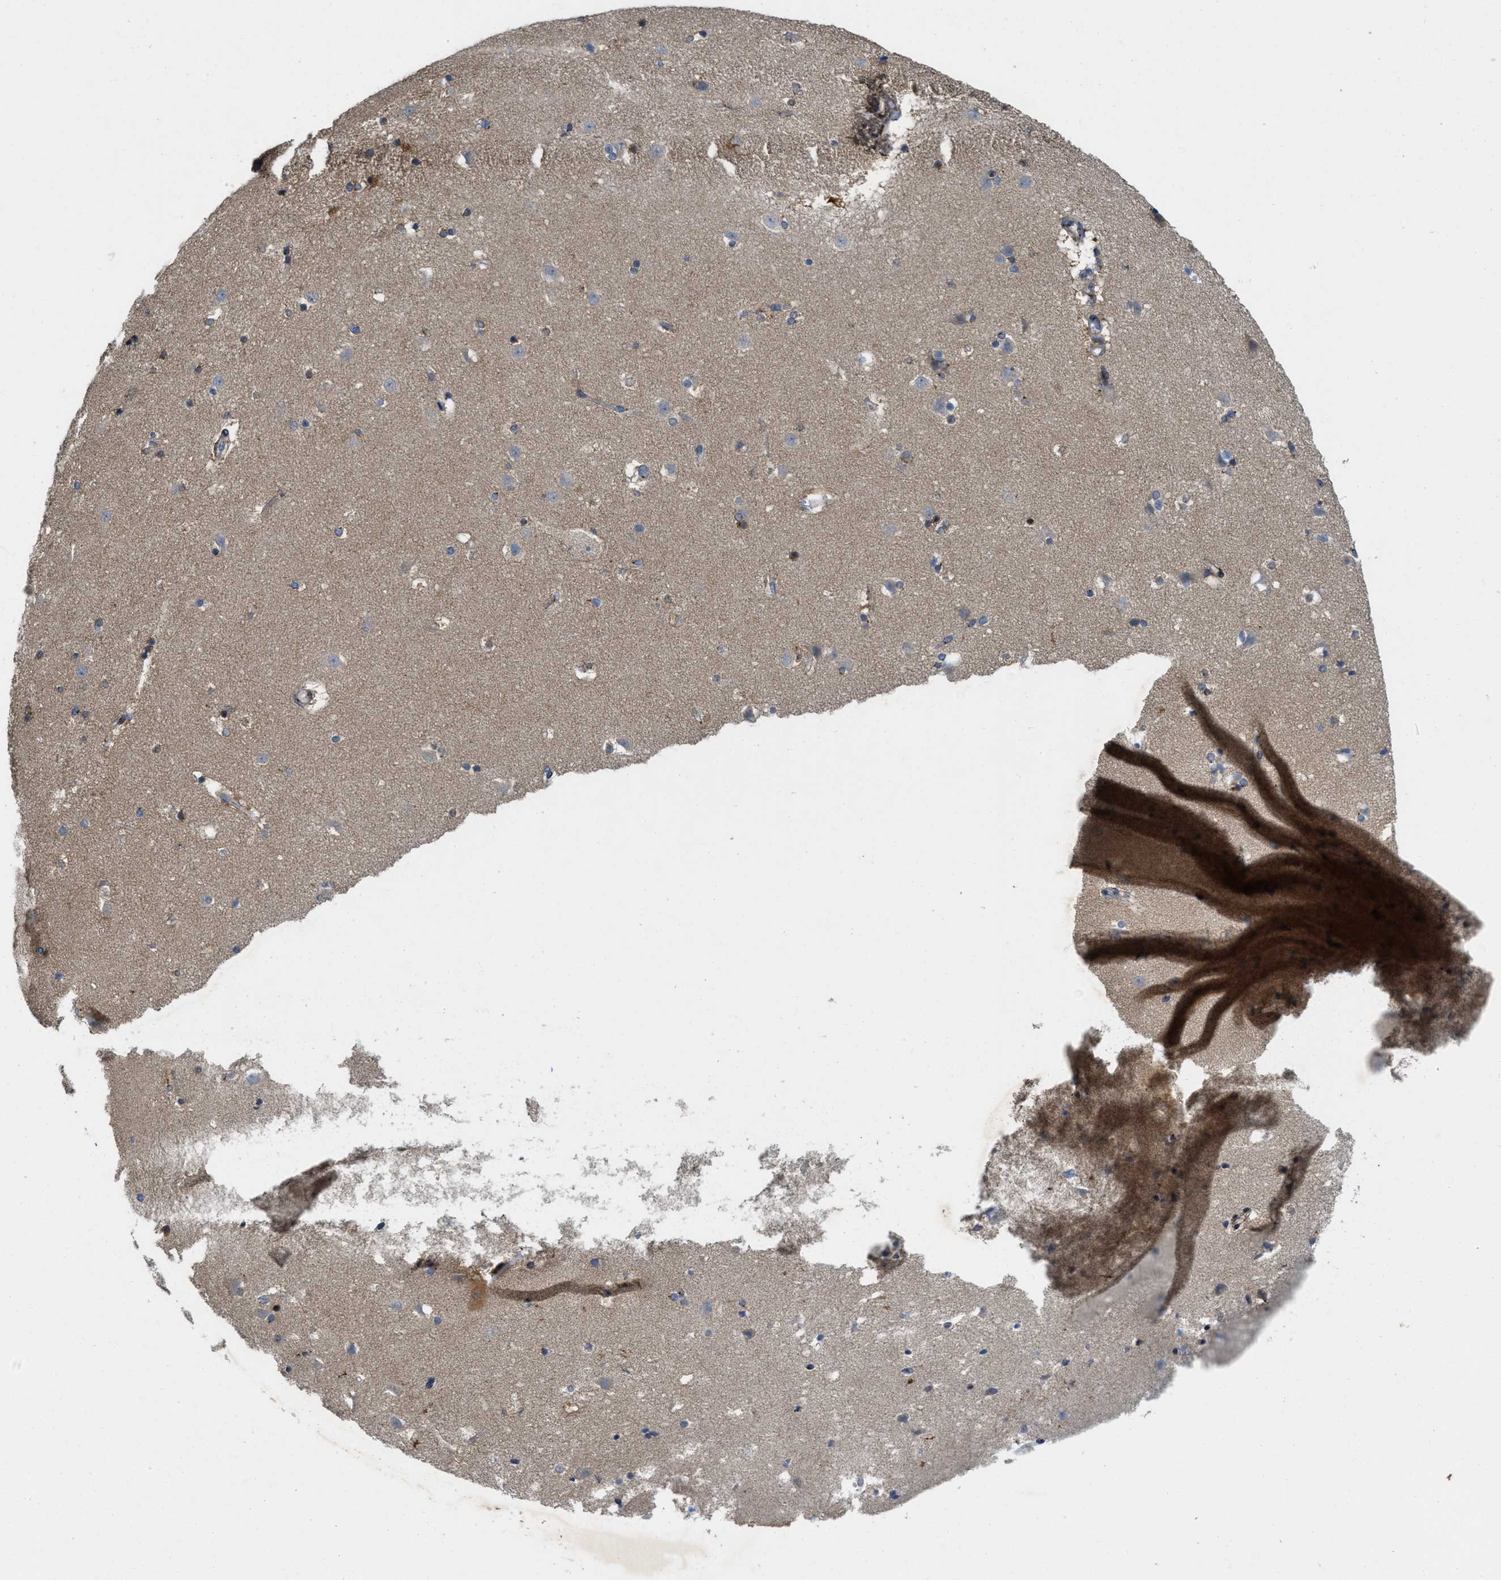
{"staining": {"intensity": "moderate", "quantity": "25%-75%", "location": "cytoplasmic/membranous"}, "tissue": "caudate", "cell_type": "Glial cells", "image_type": "normal", "snomed": [{"axis": "morphology", "description": "Normal tissue, NOS"}, {"axis": "topography", "description": "Lateral ventricle wall"}], "caption": "High-power microscopy captured an immunohistochemistry micrograph of normal caudate, revealing moderate cytoplasmic/membranous positivity in about 25%-75% of glial cells. Immunohistochemistry stains the protein in brown and the nuclei are stained blue.", "gene": "ZNF70", "patient": {"sex": "male", "age": 45}}